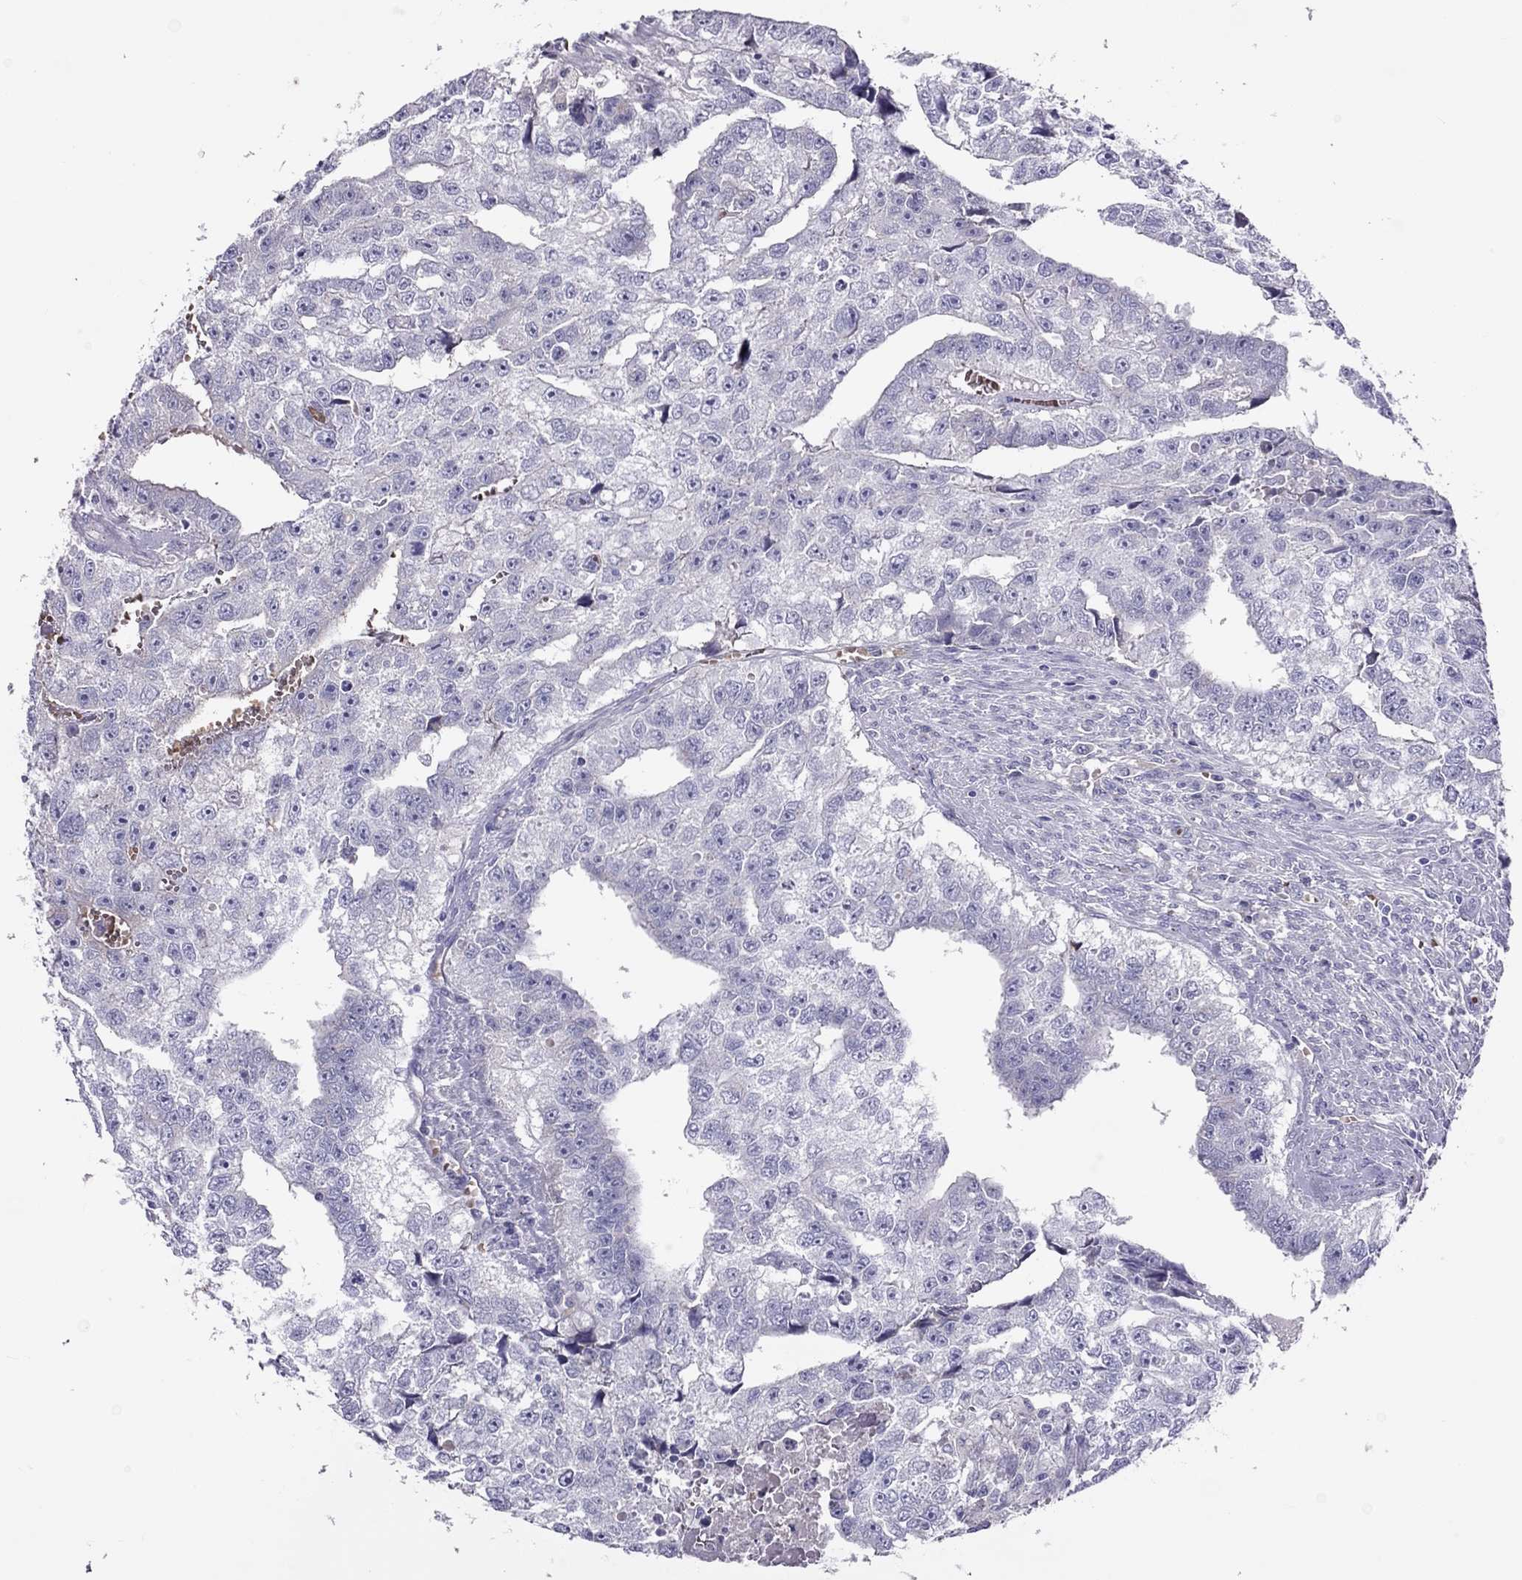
{"staining": {"intensity": "negative", "quantity": "none", "location": "none"}, "tissue": "testis cancer", "cell_type": "Tumor cells", "image_type": "cancer", "snomed": [{"axis": "morphology", "description": "Carcinoma, Embryonal, NOS"}, {"axis": "morphology", "description": "Teratoma, malignant, NOS"}, {"axis": "topography", "description": "Testis"}], "caption": "Immunohistochemistry image of neoplastic tissue: testis cancer stained with DAB (3,3'-diaminobenzidine) shows no significant protein expression in tumor cells.", "gene": "RHD", "patient": {"sex": "male", "age": 44}}